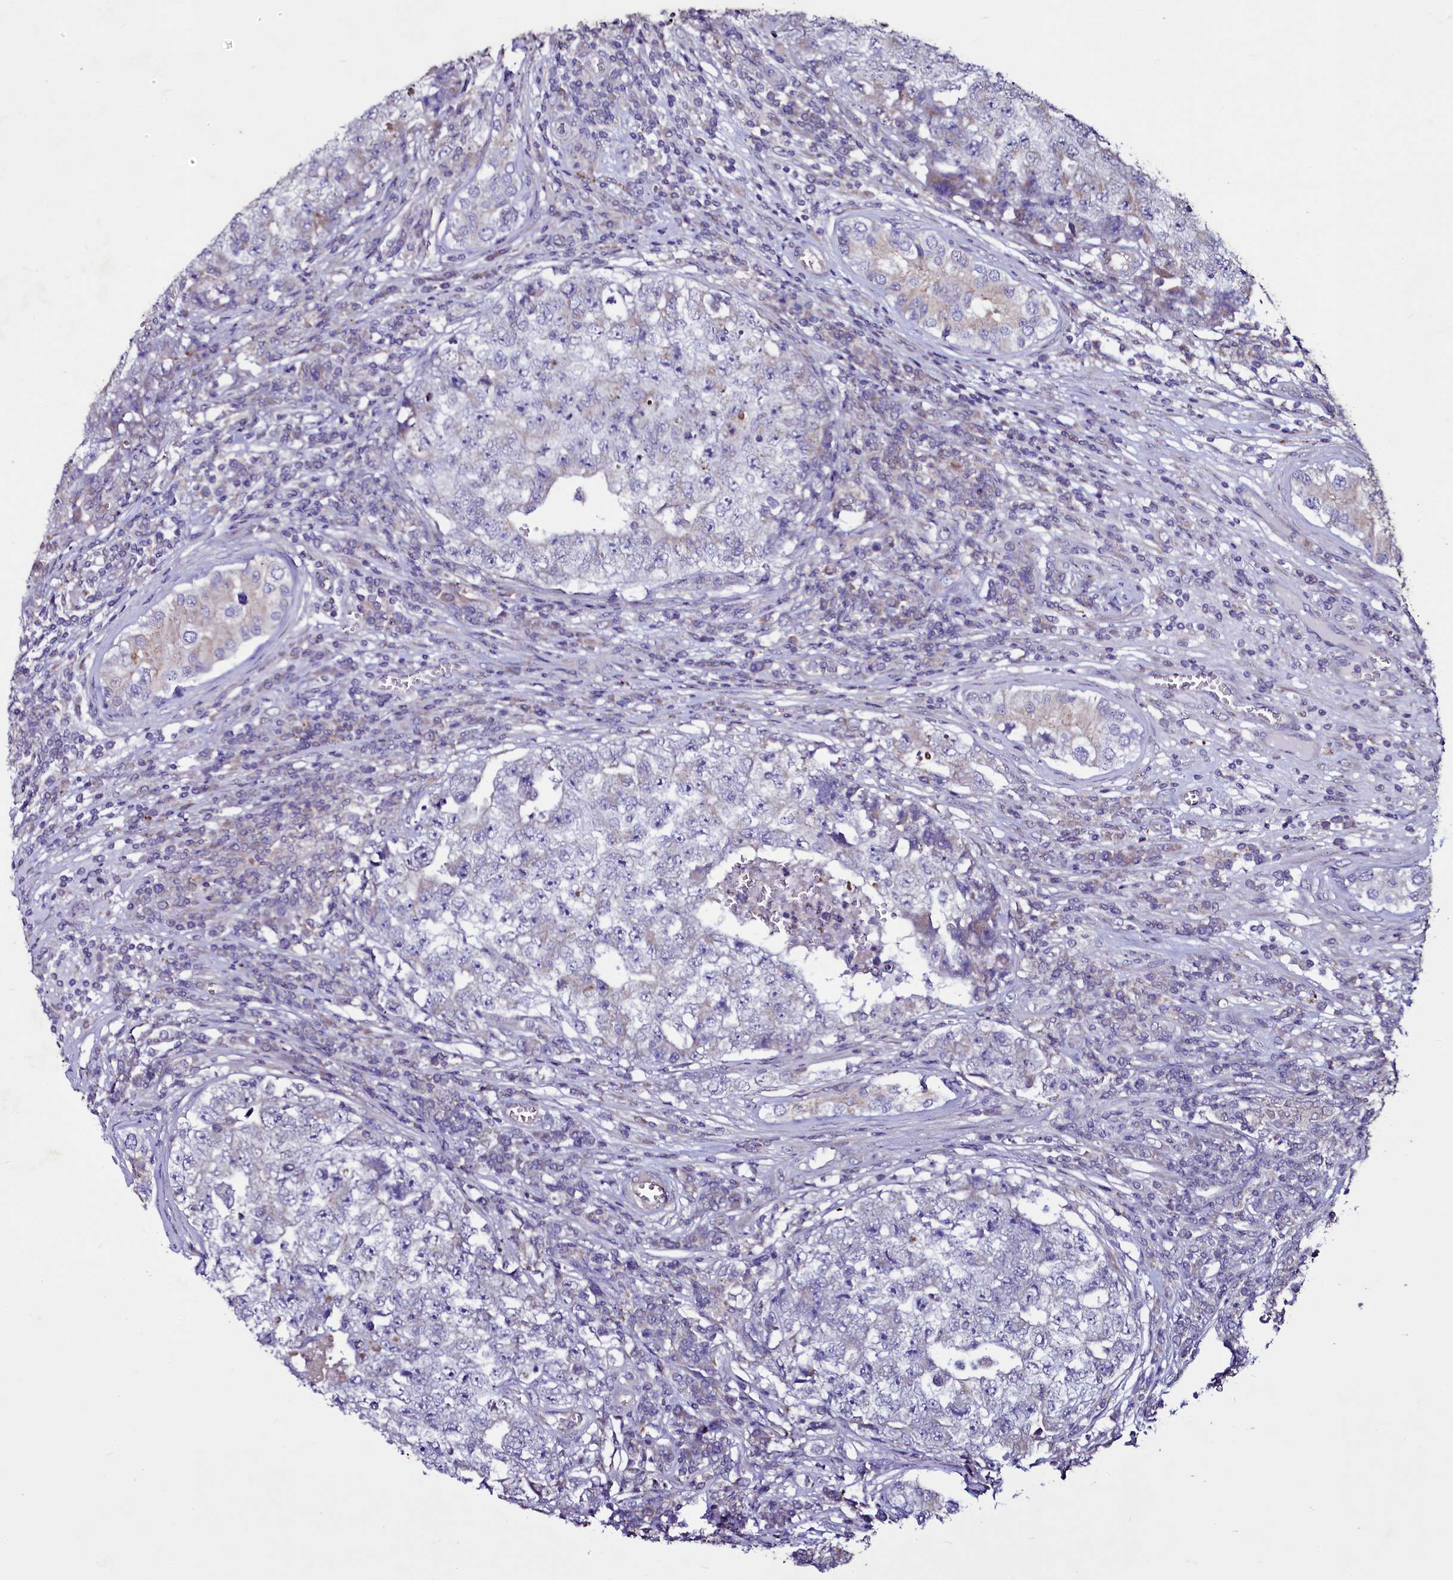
{"staining": {"intensity": "negative", "quantity": "none", "location": "none"}, "tissue": "testis cancer", "cell_type": "Tumor cells", "image_type": "cancer", "snomed": [{"axis": "morphology", "description": "Carcinoma, Embryonal, NOS"}, {"axis": "topography", "description": "Testis"}], "caption": "Protein analysis of testis cancer exhibits no significant expression in tumor cells.", "gene": "SELENOT", "patient": {"sex": "male", "age": 17}}